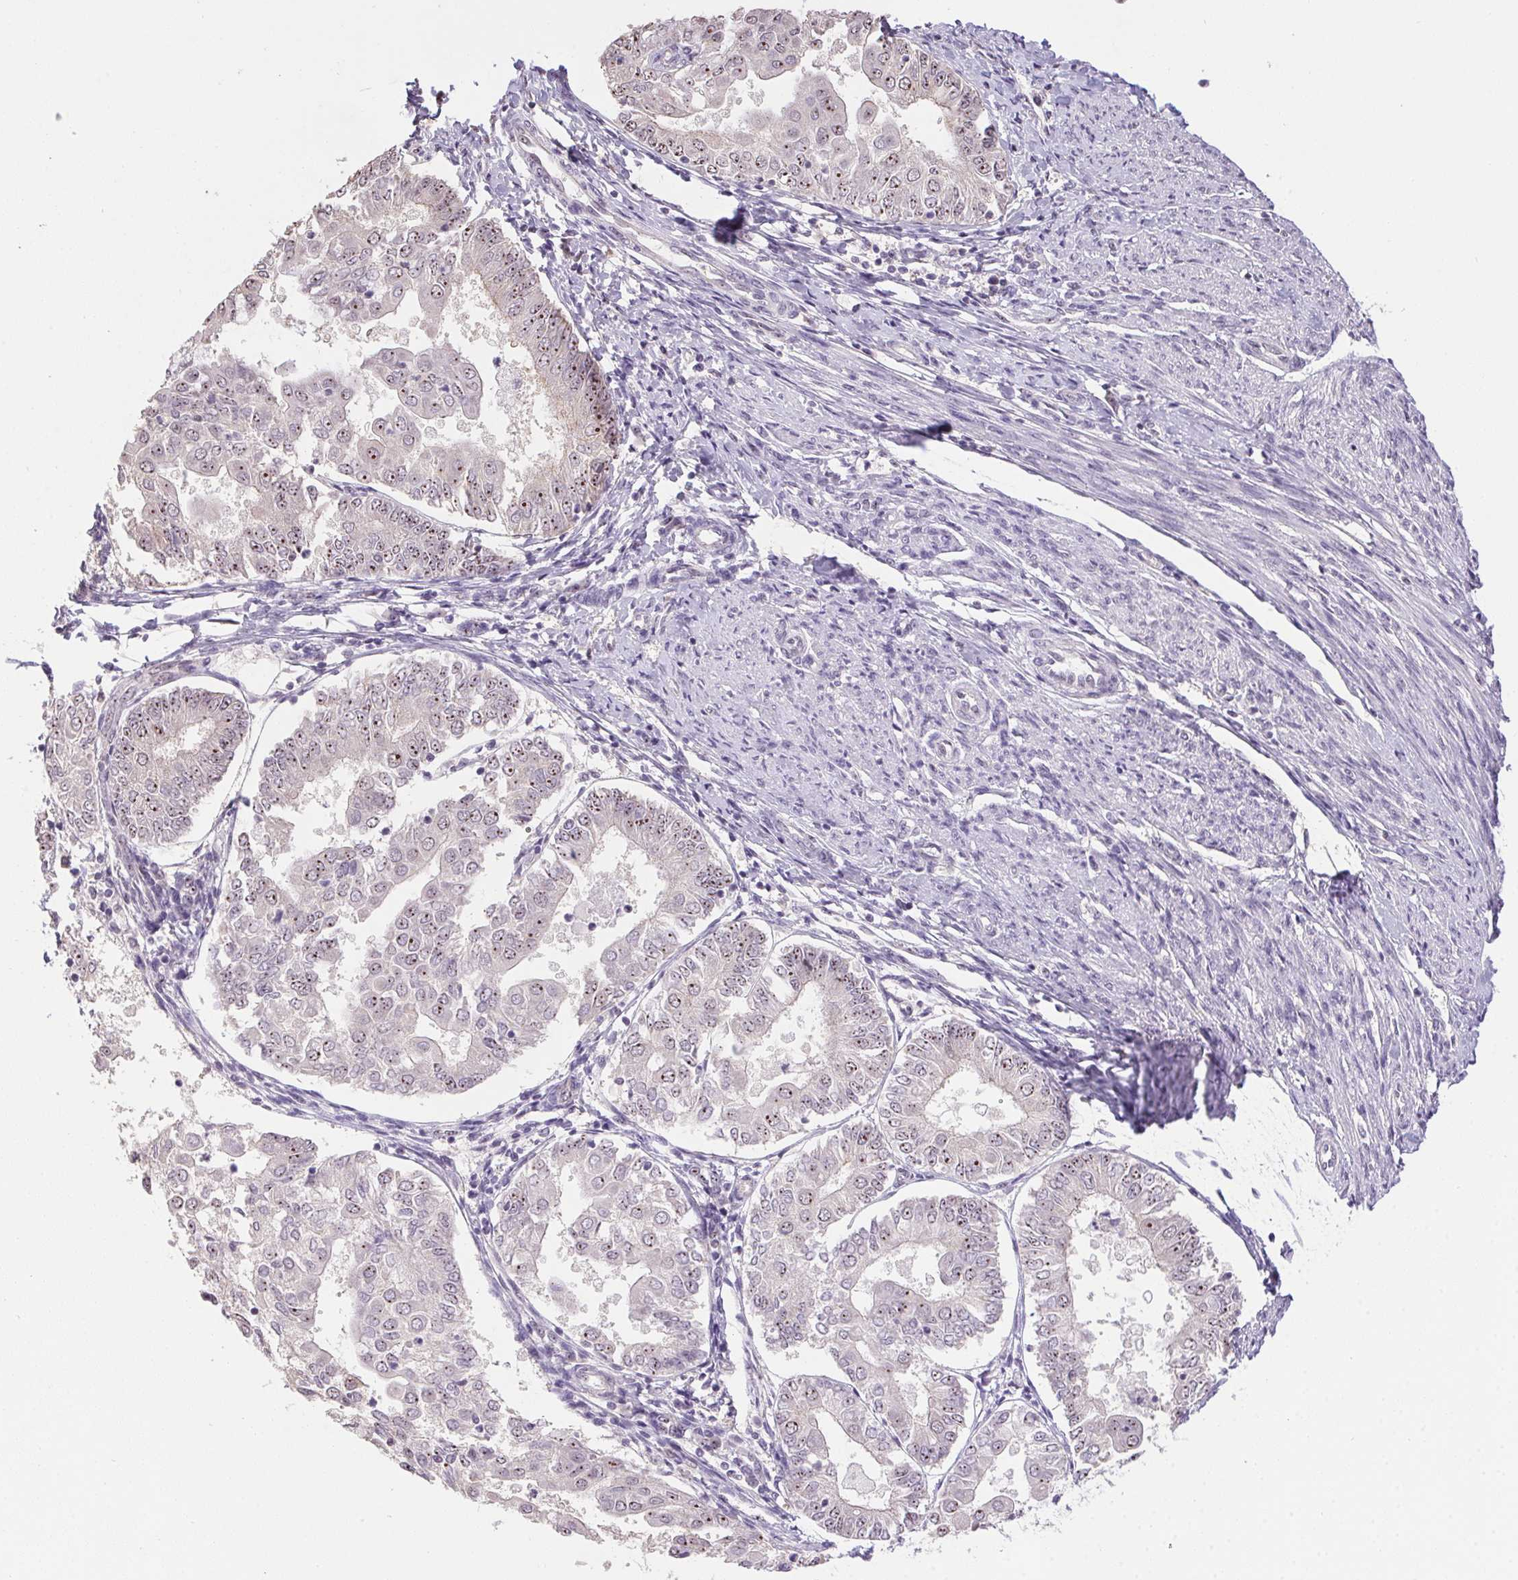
{"staining": {"intensity": "weak", "quantity": ">75%", "location": "nuclear"}, "tissue": "endometrial cancer", "cell_type": "Tumor cells", "image_type": "cancer", "snomed": [{"axis": "morphology", "description": "Adenocarcinoma, NOS"}, {"axis": "topography", "description": "Endometrium"}], "caption": "Endometrial cancer tissue exhibits weak nuclear positivity in approximately >75% of tumor cells, visualized by immunohistochemistry. (Brightfield microscopy of DAB IHC at high magnification).", "gene": "BATF2", "patient": {"sex": "female", "age": 68}}